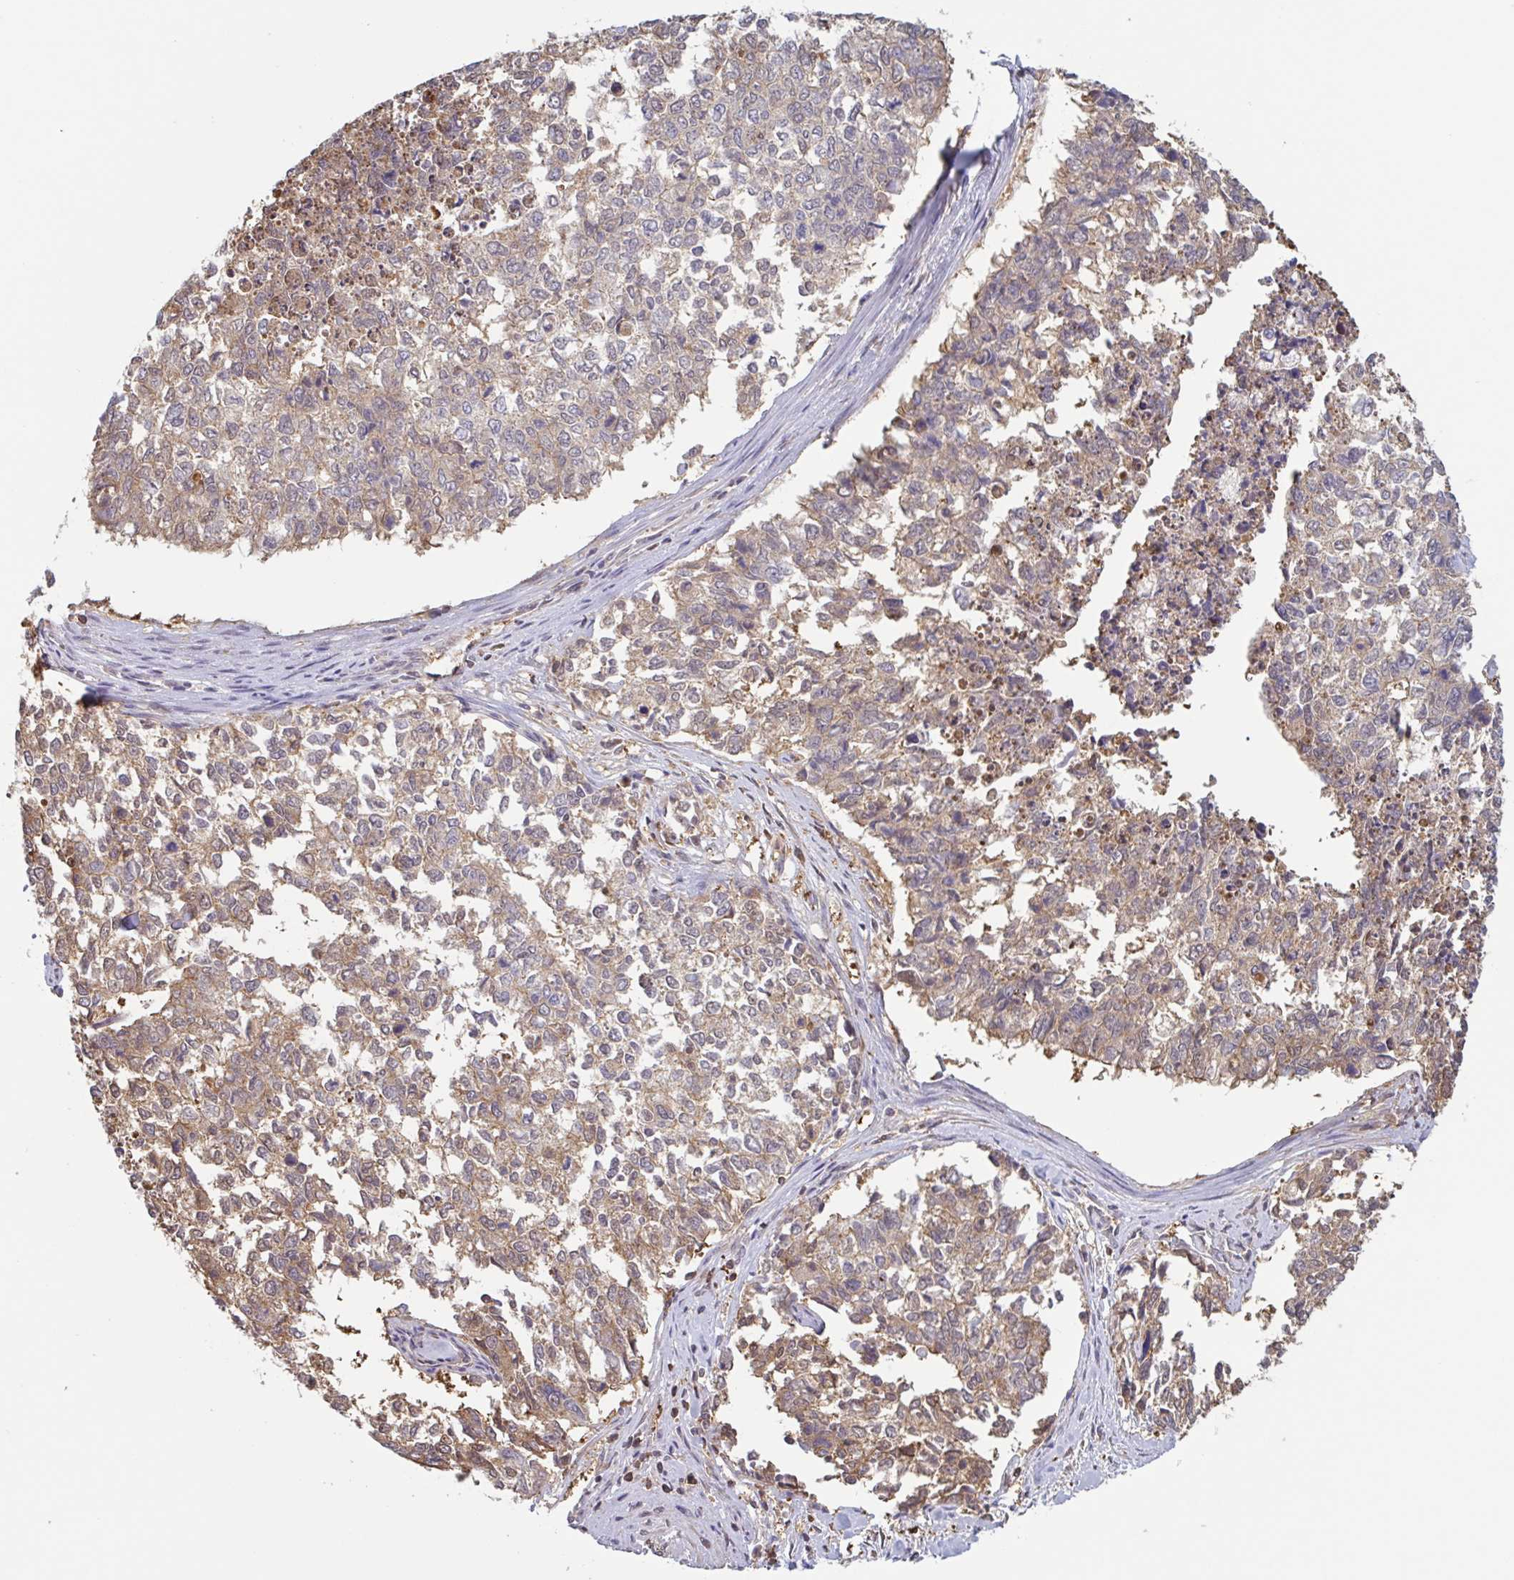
{"staining": {"intensity": "moderate", "quantity": ">75%", "location": "cytoplasmic/membranous"}, "tissue": "cervical cancer", "cell_type": "Tumor cells", "image_type": "cancer", "snomed": [{"axis": "morphology", "description": "Adenocarcinoma, NOS"}, {"axis": "topography", "description": "Cervix"}], "caption": "Moderate cytoplasmic/membranous positivity is present in approximately >75% of tumor cells in cervical adenocarcinoma.", "gene": "OTOP2", "patient": {"sex": "female", "age": 63}}